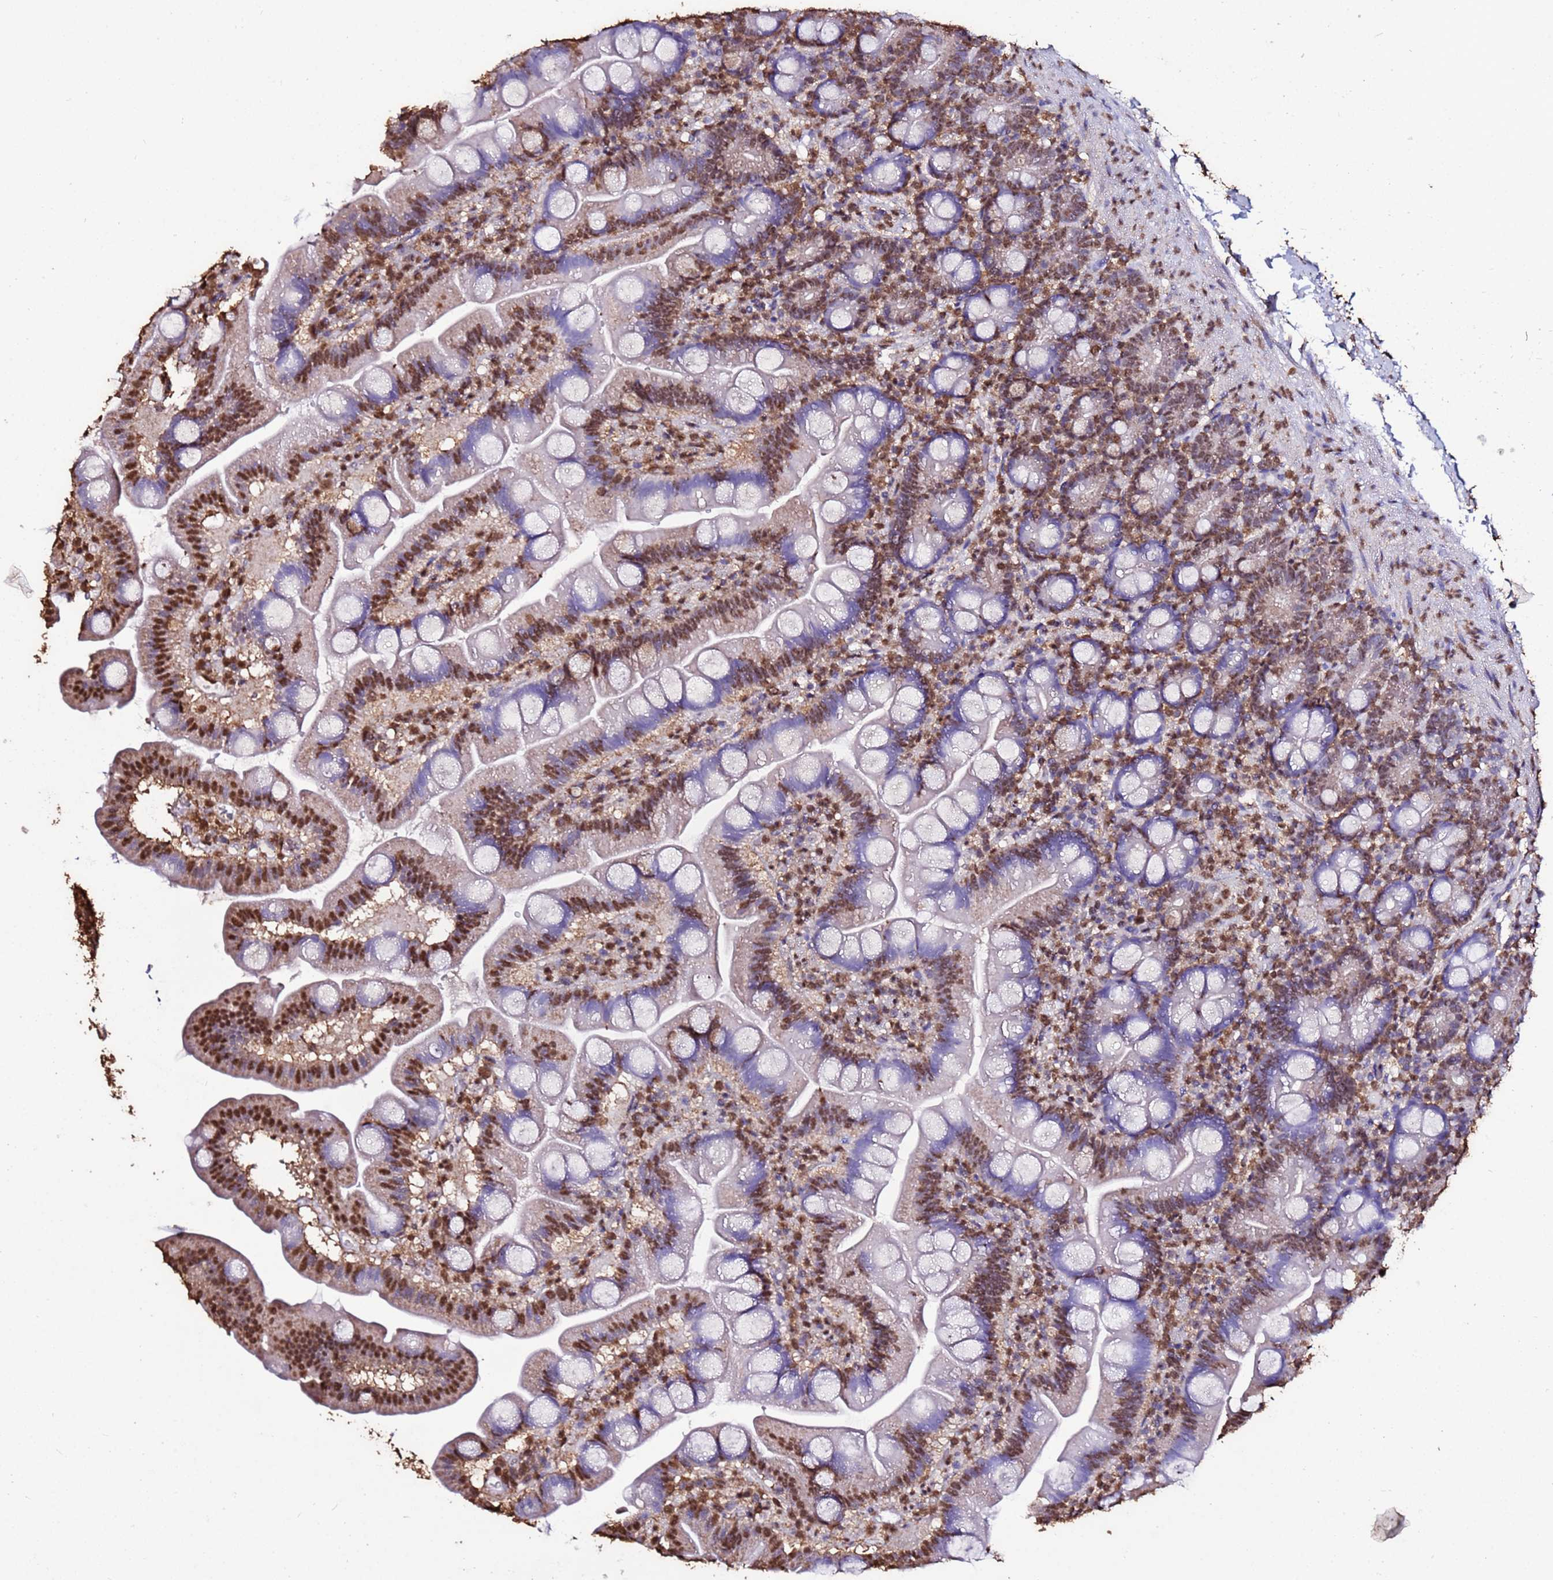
{"staining": {"intensity": "moderate", "quantity": "25%-75%", "location": "nuclear"}, "tissue": "small intestine", "cell_type": "Glandular cells", "image_type": "normal", "snomed": [{"axis": "morphology", "description": "Normal tissue, NOS"}, {"axis": "topography", "description": "Small intestine"}], "caption": "Glandular cells demonstrate moderate nuclear positivity in about 25%-75% of cells in normal small intestine.", "gene": "TRIP6", "patient": {"sex": "female", "age": 68}}